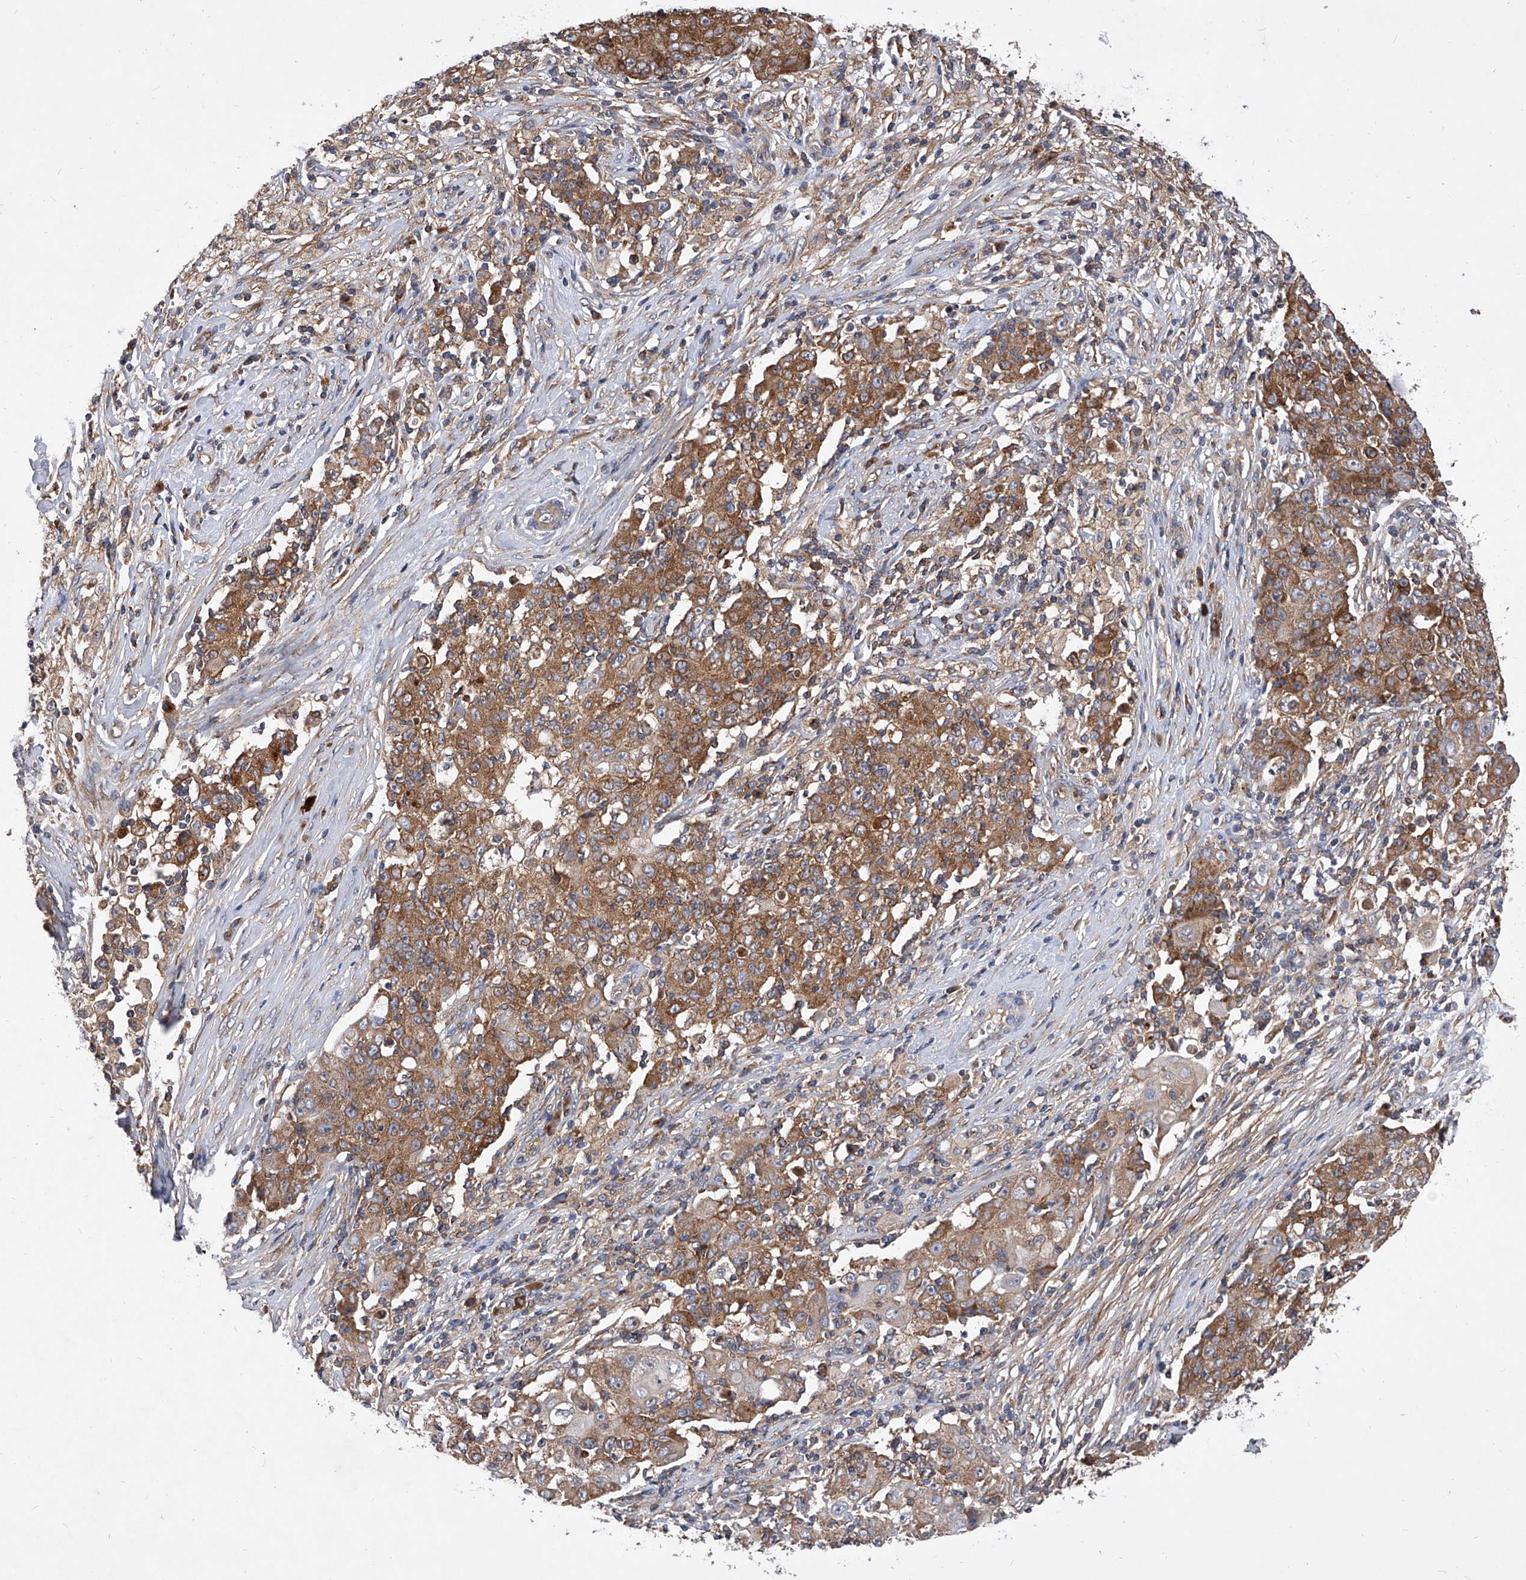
{"staining": {"intensity": "moderate", "quantity": ">75%", "location": "cytoplasmic/membranous"}, "tissue": "ovarian cancer", "cell_type": "Tumor cells", "image_type": "cancer", "snomed": [{"axis": "morphology", "description": "Carcinoma, endometroid"}, {"axis": "topography", "description": "Ovary"}], "caption": "Ovarian cancer stained with a protein marker demonstrates moderate staining in tumor cells.", "gene": "CFAP410", "patient": {"sex": "female", "age": 42}}